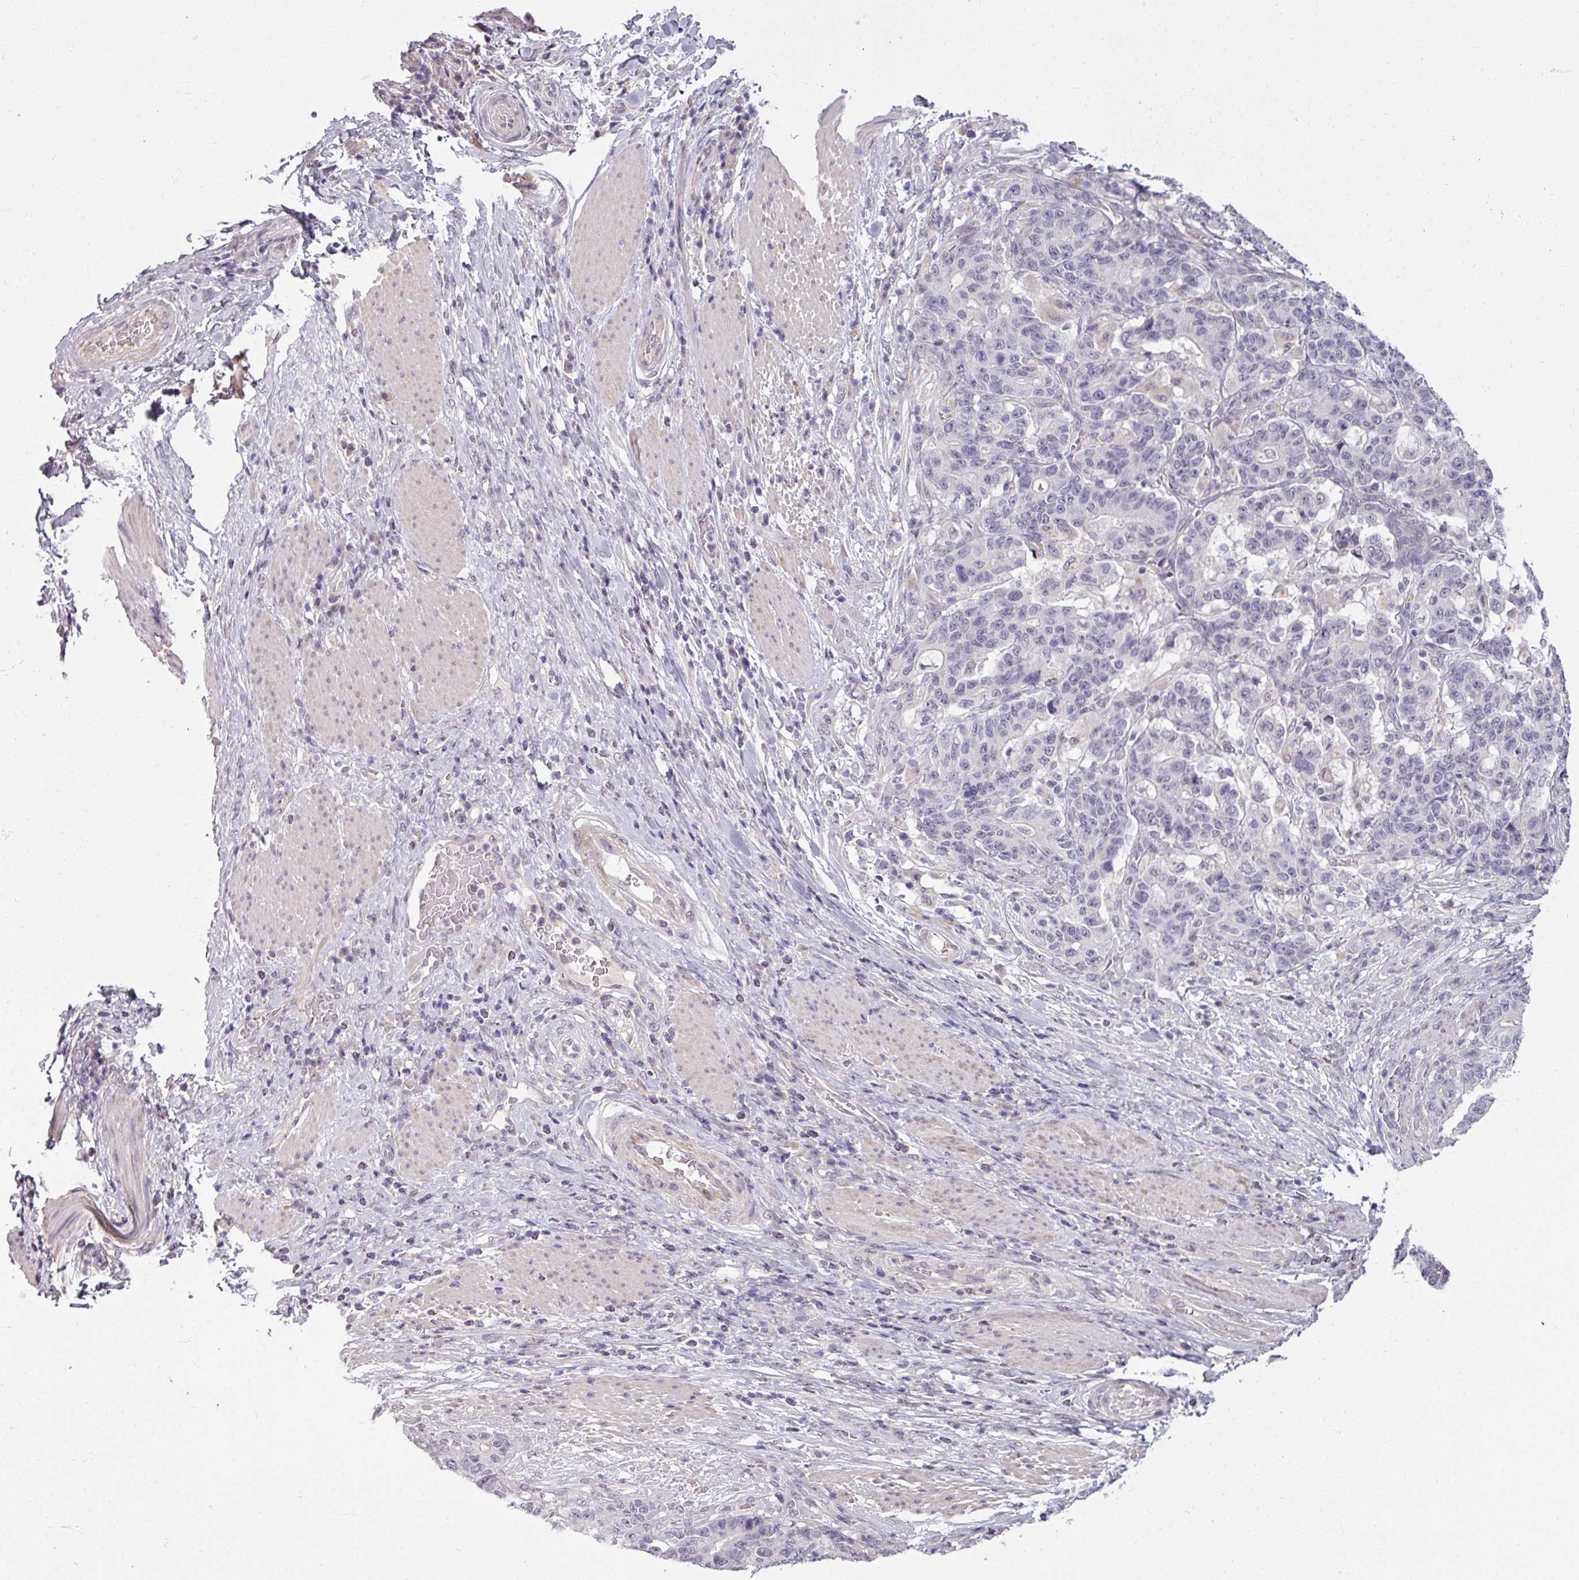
{"staining": {"intensity": "negative", "quantity": "none", "location": "none"}, "tissue": "stomach cancer", "cell_type": "Tumor cells", "image_type": "cancer", "snomed": [{"axis": "morphology", "description": "Normal tissue, NOS"}, {"axis": "morphology", "description": "Adenocarcinoma, NOS"}, {"axis": "topography", "description": "Stomach"}], "caption": "IHC micrograph of neoplastic tissue: human stomach cancer (adenocarcinoma) stained with DAB exhibits no significant protein expression in tumor cells.", "gene": "UVSSA", "patient": {"sex": "female", "age": 64}}